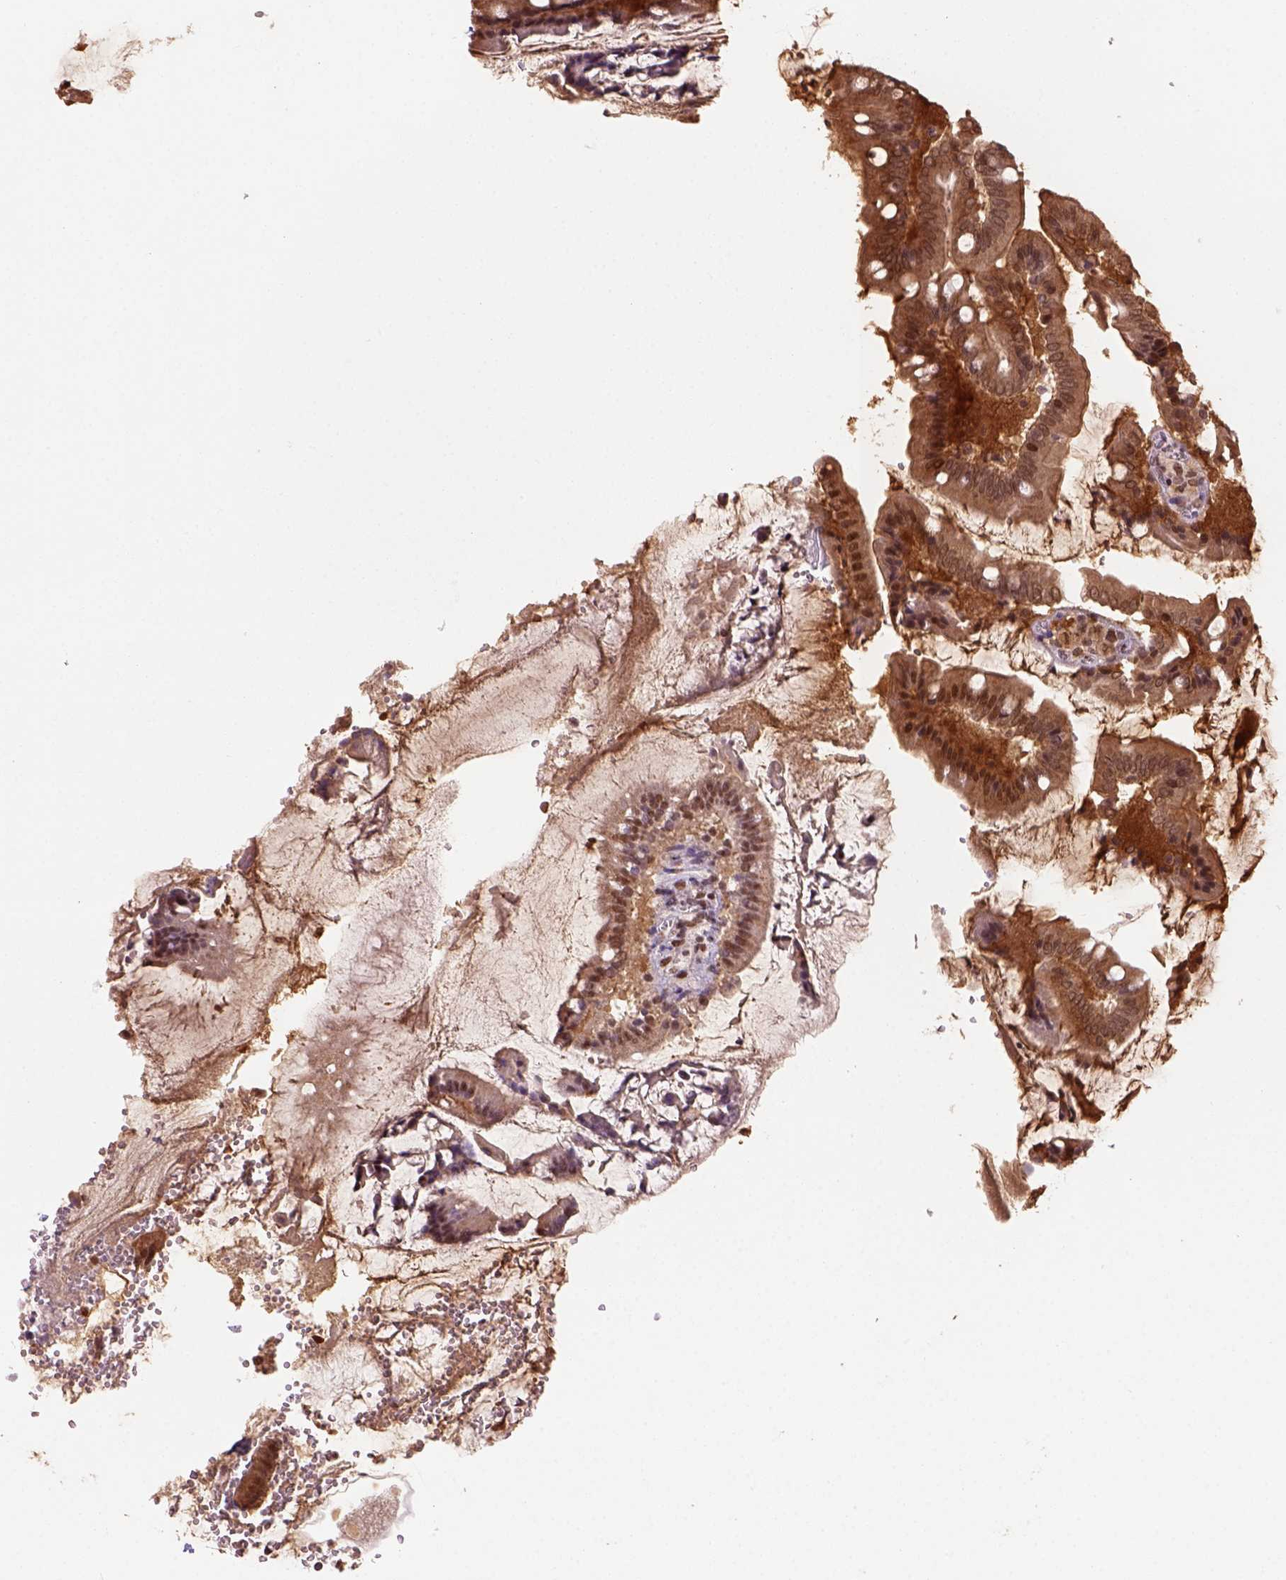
{"staining": {"intensity": "strong", "quantity": ">75%", "location": "cytoplasmic/membranous,nuclear"}, "tissue": "small intestine", "cell_type": "Glandular cells", "image_type": "normal", "snomed": [{"axis": "morphology", "description": "Normal tissue, NOS"}, {"axis": "topography", "description": "Small intestine"}], "caption": "Brown immunohistochemical staining in unremarkable human small intestine reveals strong cytoplasmic/membranous,nuclear positivity in approximately >75% of glandular cells.", "gene": "GOT1", "patient": {"sex": "female", "age": 56}}